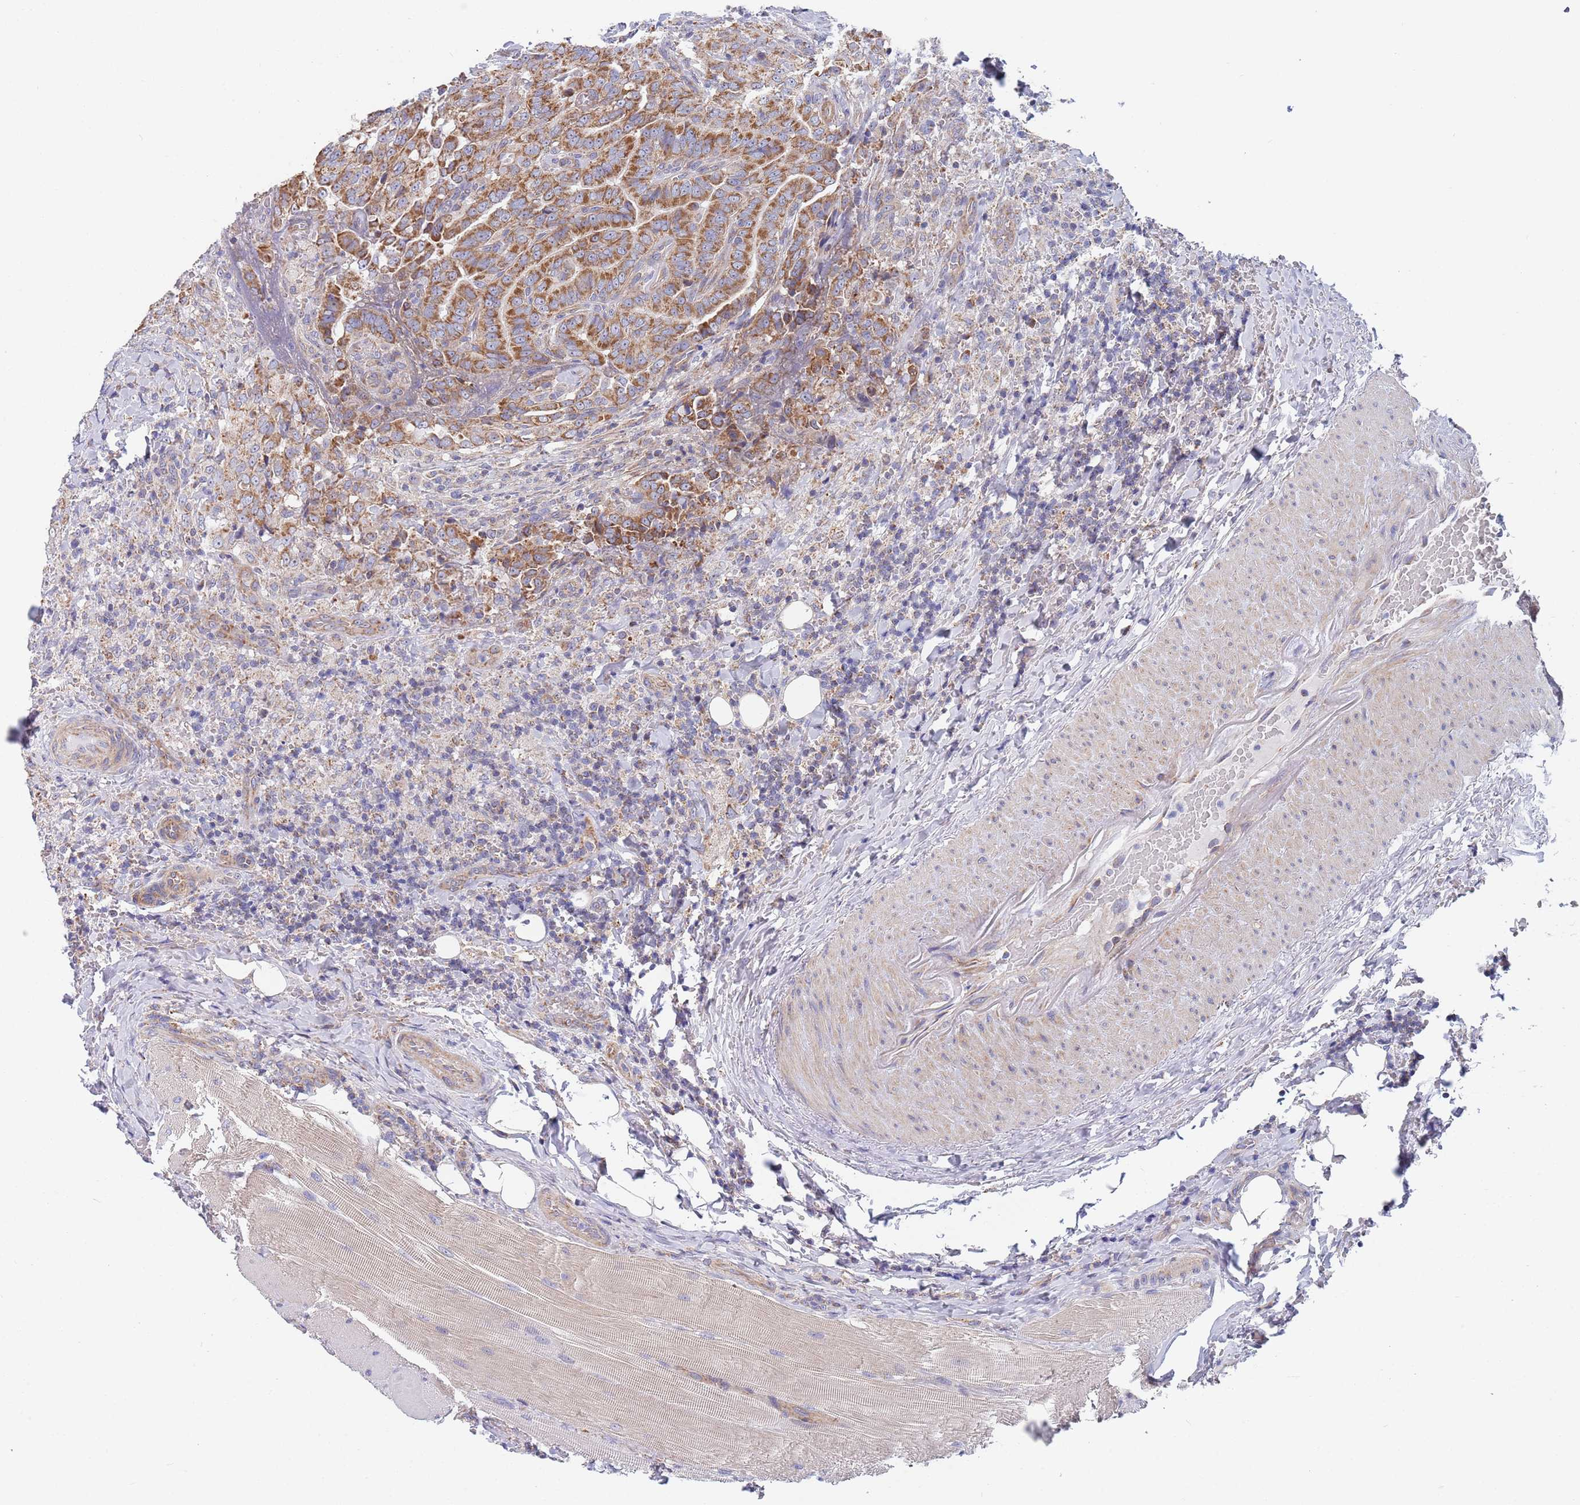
{"staining": {"intensity": "moderate", "quantity": ">75%", "location": "cytoplasmic/membranous"}, "tissue": "thyroid cancer", "cell_type": "Tumor cells", "image_type": "cancer", "snomed": [{"axis": "morphology", "description": "Papillary adenocarcinoma, NOS"}, {"axis": "topography", "description": "Thyroid gland"}], "caption": "Moderate cytoplasmic/membranous staining for a protein is seen in approximately >75% of tumor cells of papillary adenocarcinoma (thyroid) using immunohistochemistry (IHC).", "gene": "PWWP3A", "patient": {"sex": "male", "age": 61}}